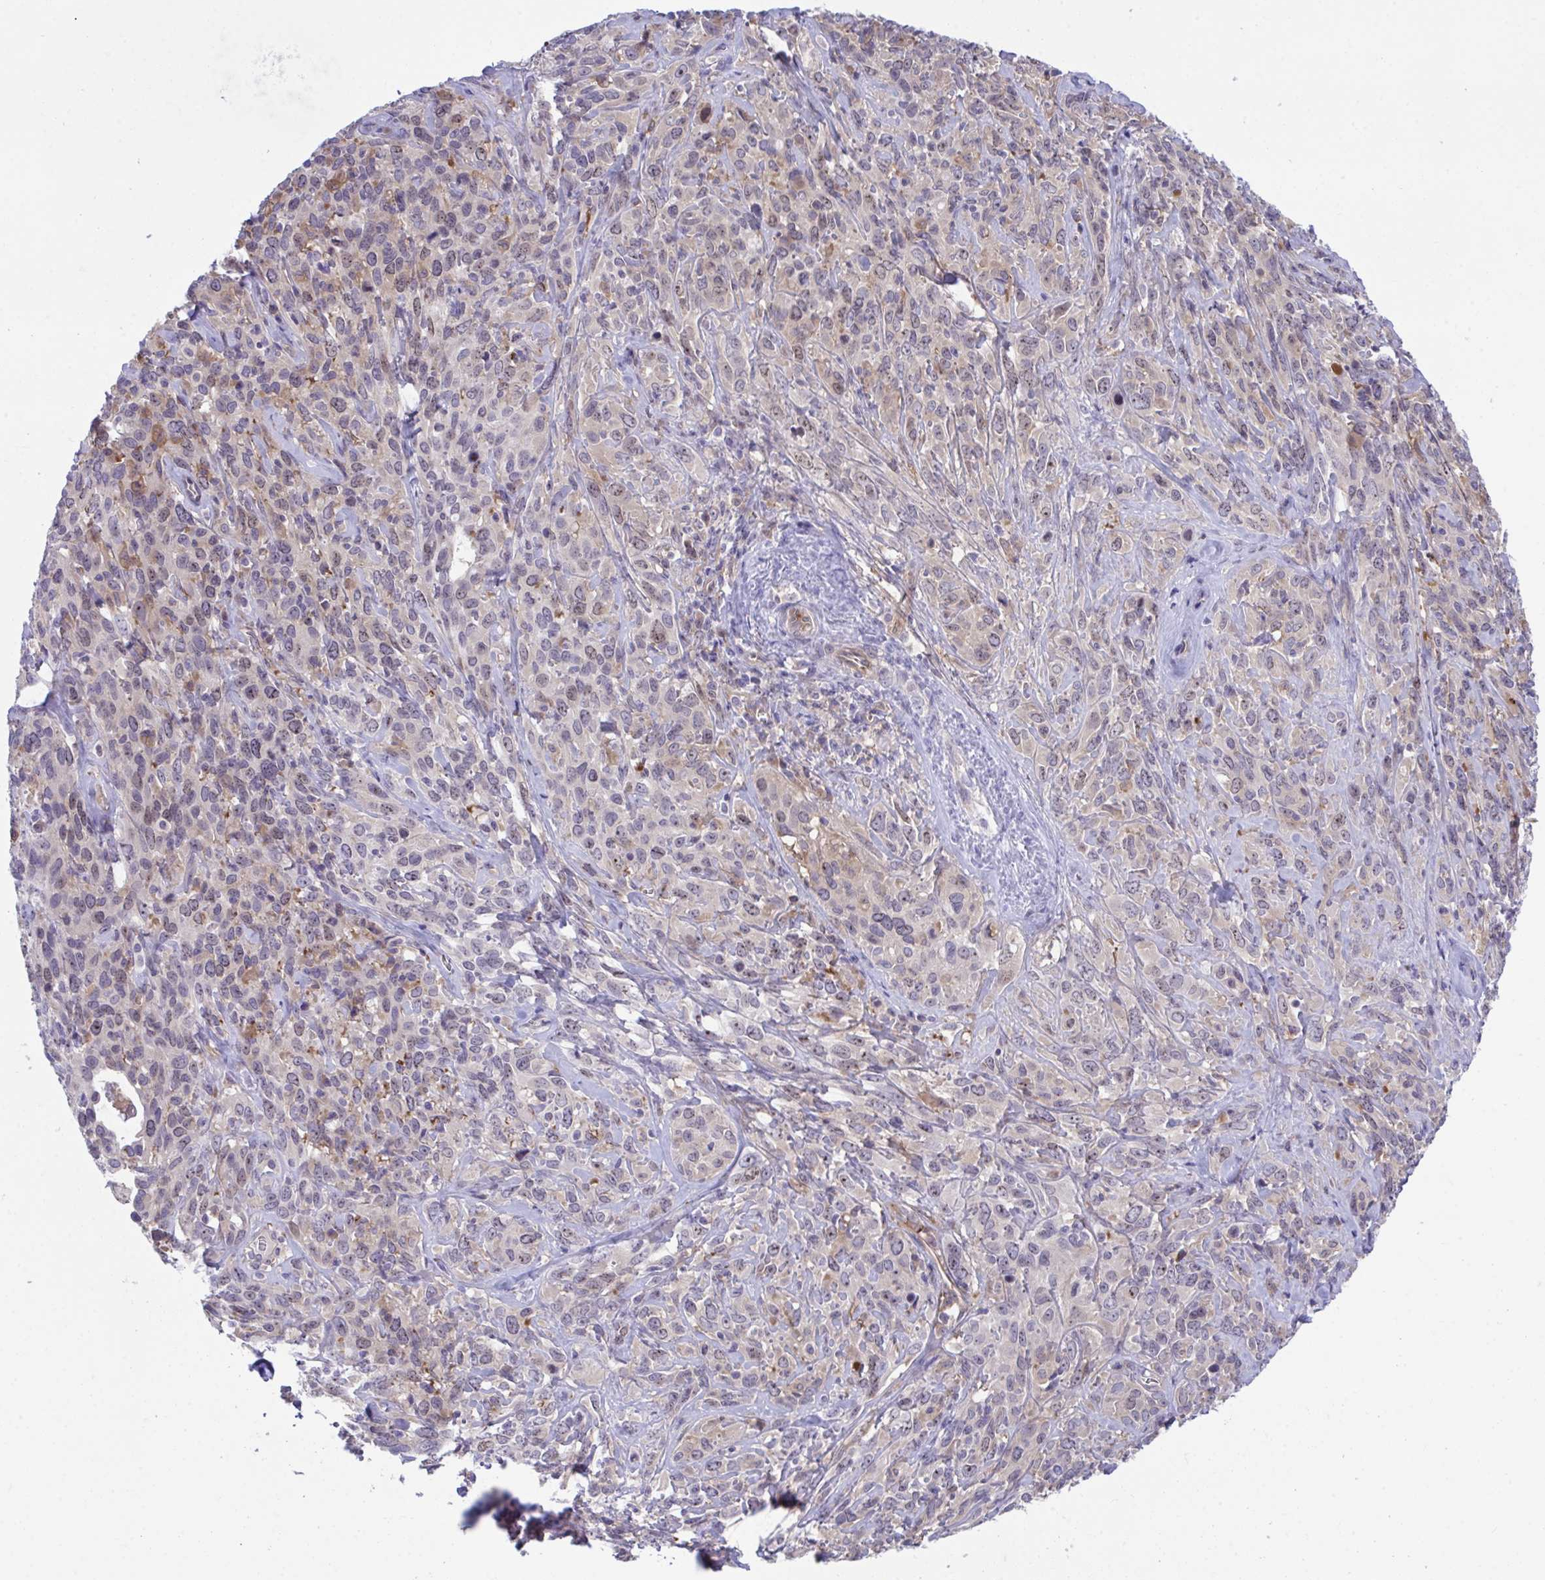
{"staining": {"intensity": "negative", "quantity": "none", "location": "none"}, "tissue": "cervical cancer", "cell_type": "Tumor cells", "image_type": "cancer", "snomed": [{"axis": "morphology", "description": "Normal tissue, NOS"}, {"axis": "morphology", "description": "Squamous cell carcinoma, NOS"}, {"axis": "topography", "description": "Cervix"}], "caption": "There is no significant positivity in tumor cells of squamous cell carcinoma (cervical).", "gene": "CENPQ", "patient": {"sex": "female", "age": 51}}